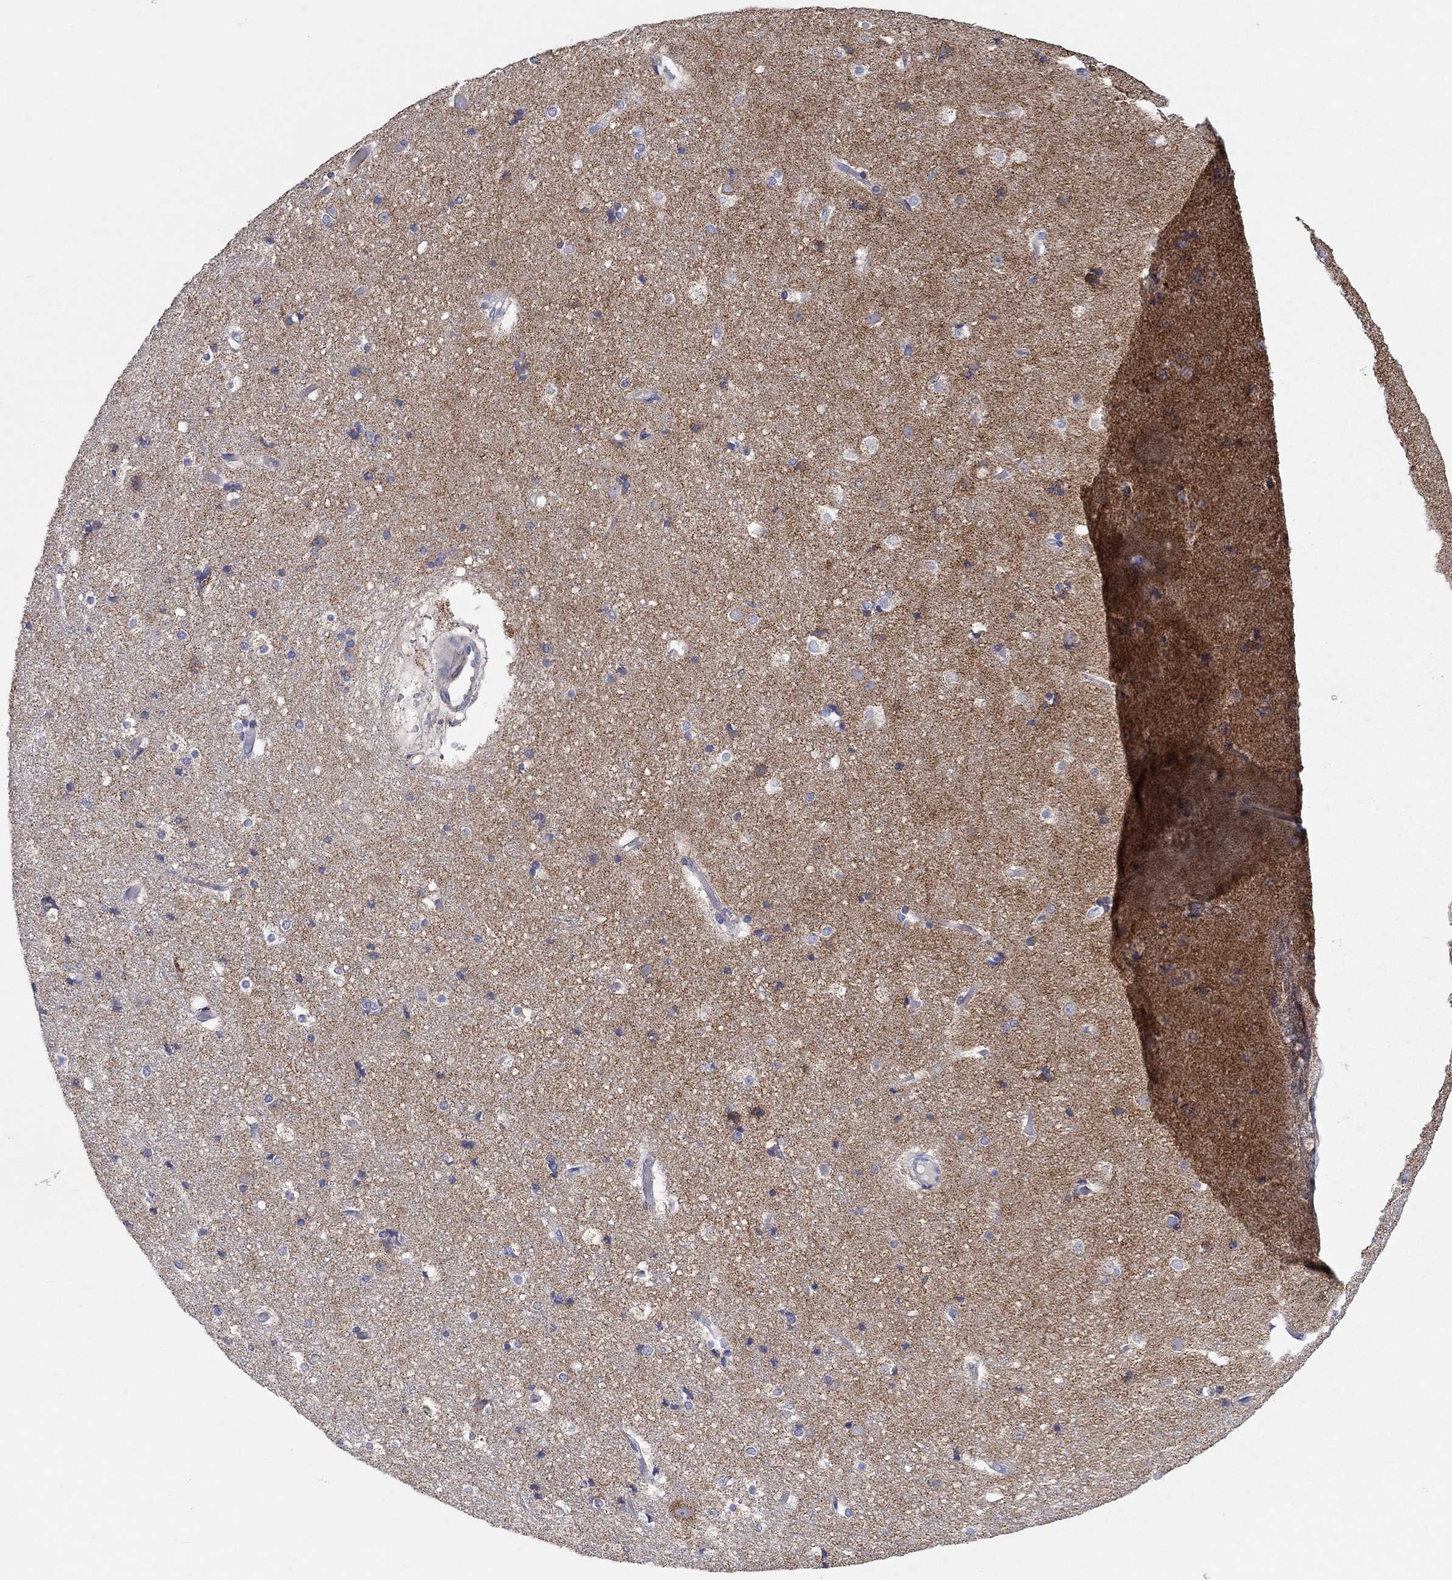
{"staining": {"intensity": "negative", "quantity": "none", "location": "none"}, "tissue": "cerebral cortex", "cell_type": "Endothelial cells", "image_type": "normal", "snomed": [{"axis": "morphology", "description": "Normal tissue, NOS"}, {"axis": "topography", "description": "Cerebral cortex"}], "caption": "Immunohistochemical staining of unremarkable cerebral cortex shows no significant expression in endothelial cells. The staining is performed using DAB (3,3'-diaminobenzidine) brown chromogen with nuclei counter-stained in using hematoxylin.", "gene": "RCAN1", "patient": {"sex": "female", "age": 52}}